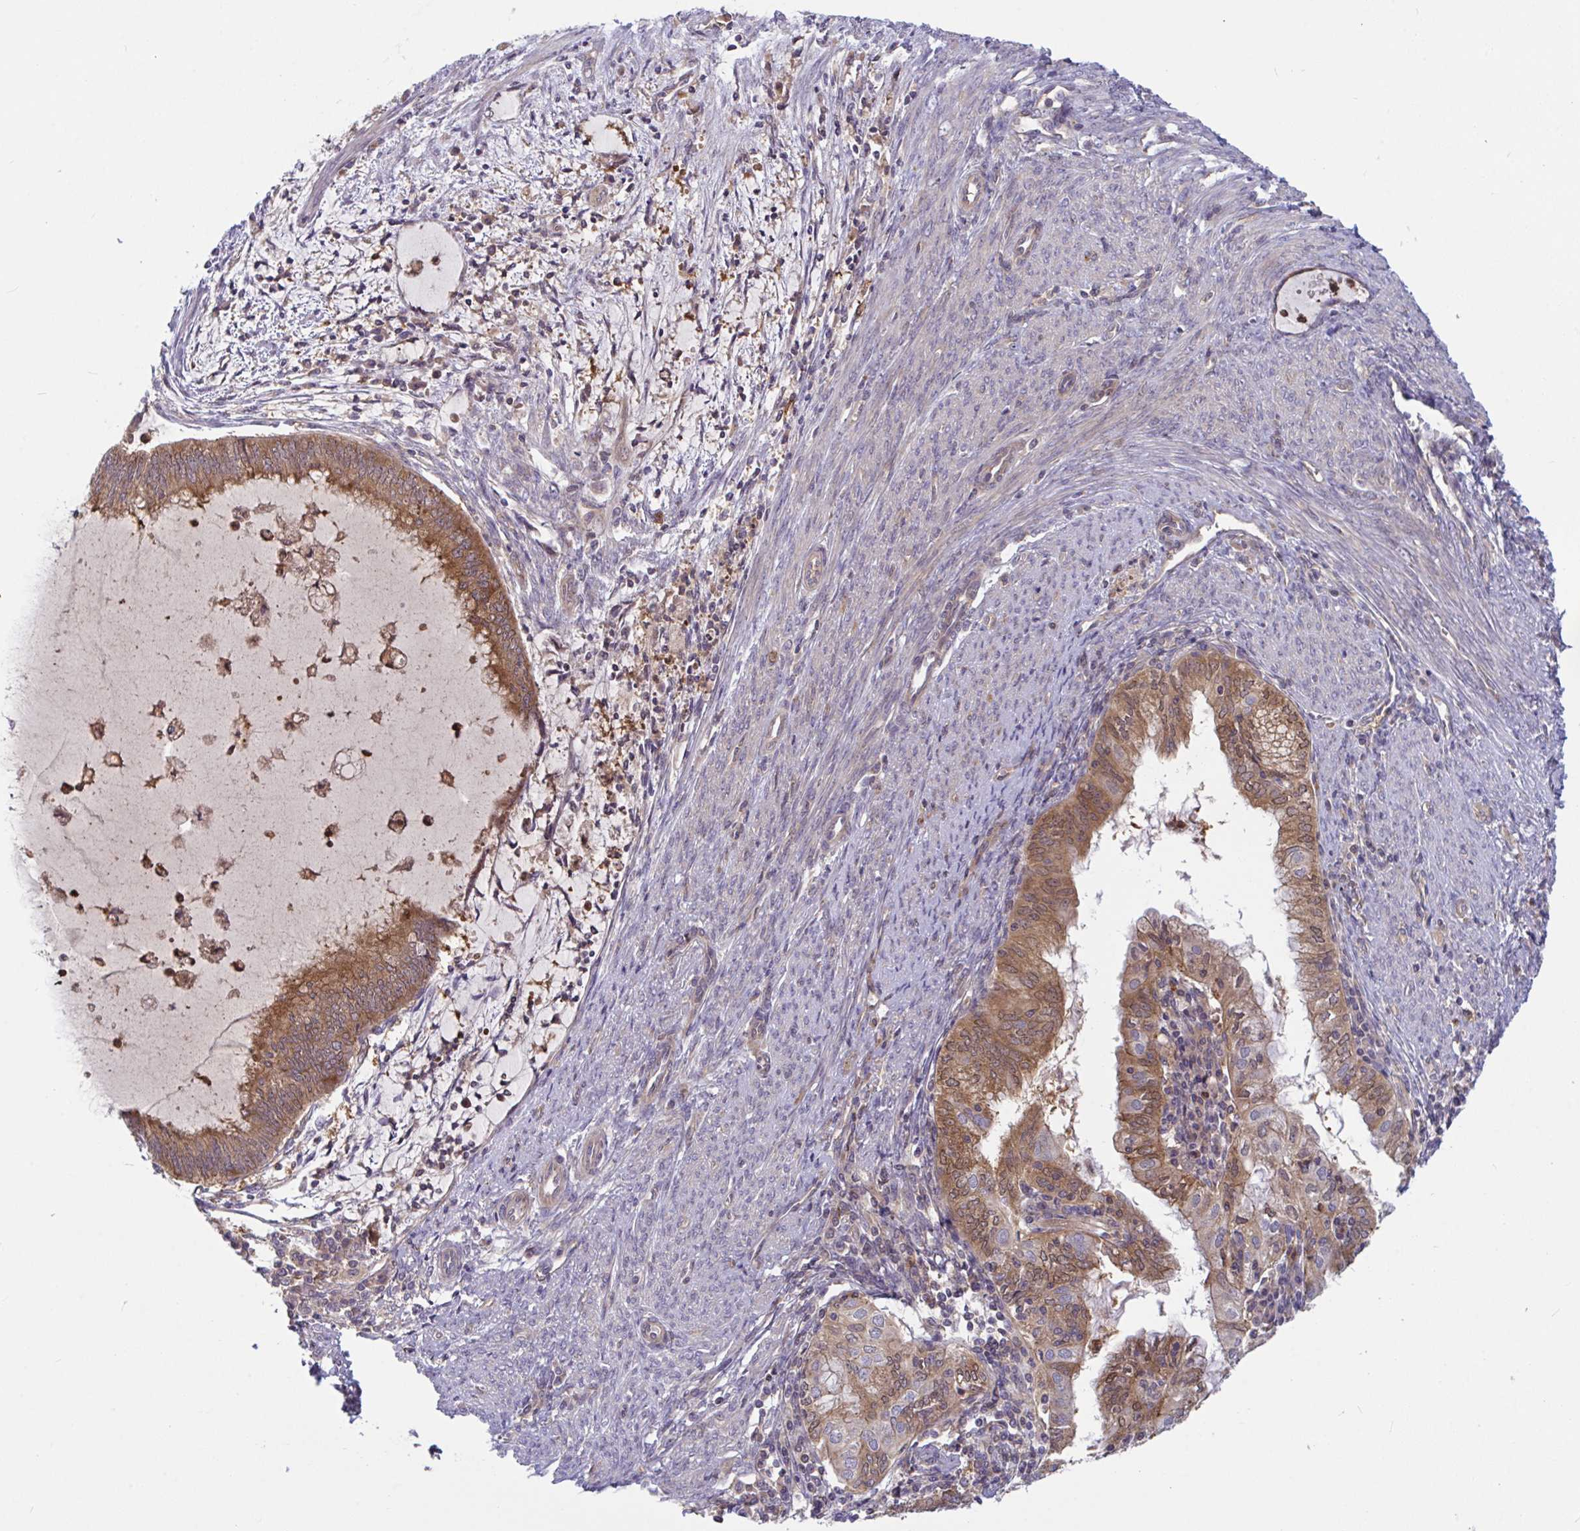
{"staining": {"intensity": "moderate", "quantity": ">75%", "location": "cytoplasmic/membranous,nuclear"}, "tissue": "endometrial cancer", "cell_type": "Tumor cells", "image_type": "cancer", "snomed": [{"axis": "morphology", "description": "Adenocarcinoma, NOS"}, {"axis": "topography", "description": "Endometrium"}], "caption": "Immunohistochemical staining of adenocarcinoma (endometrial) exhibits medium levels of moderate cytoplasmic/membranous and nuclear expression in approximately >75% of tumor cells.", "gene": "LMNTD2", "patient": {"sex": "female", "age": 79}}